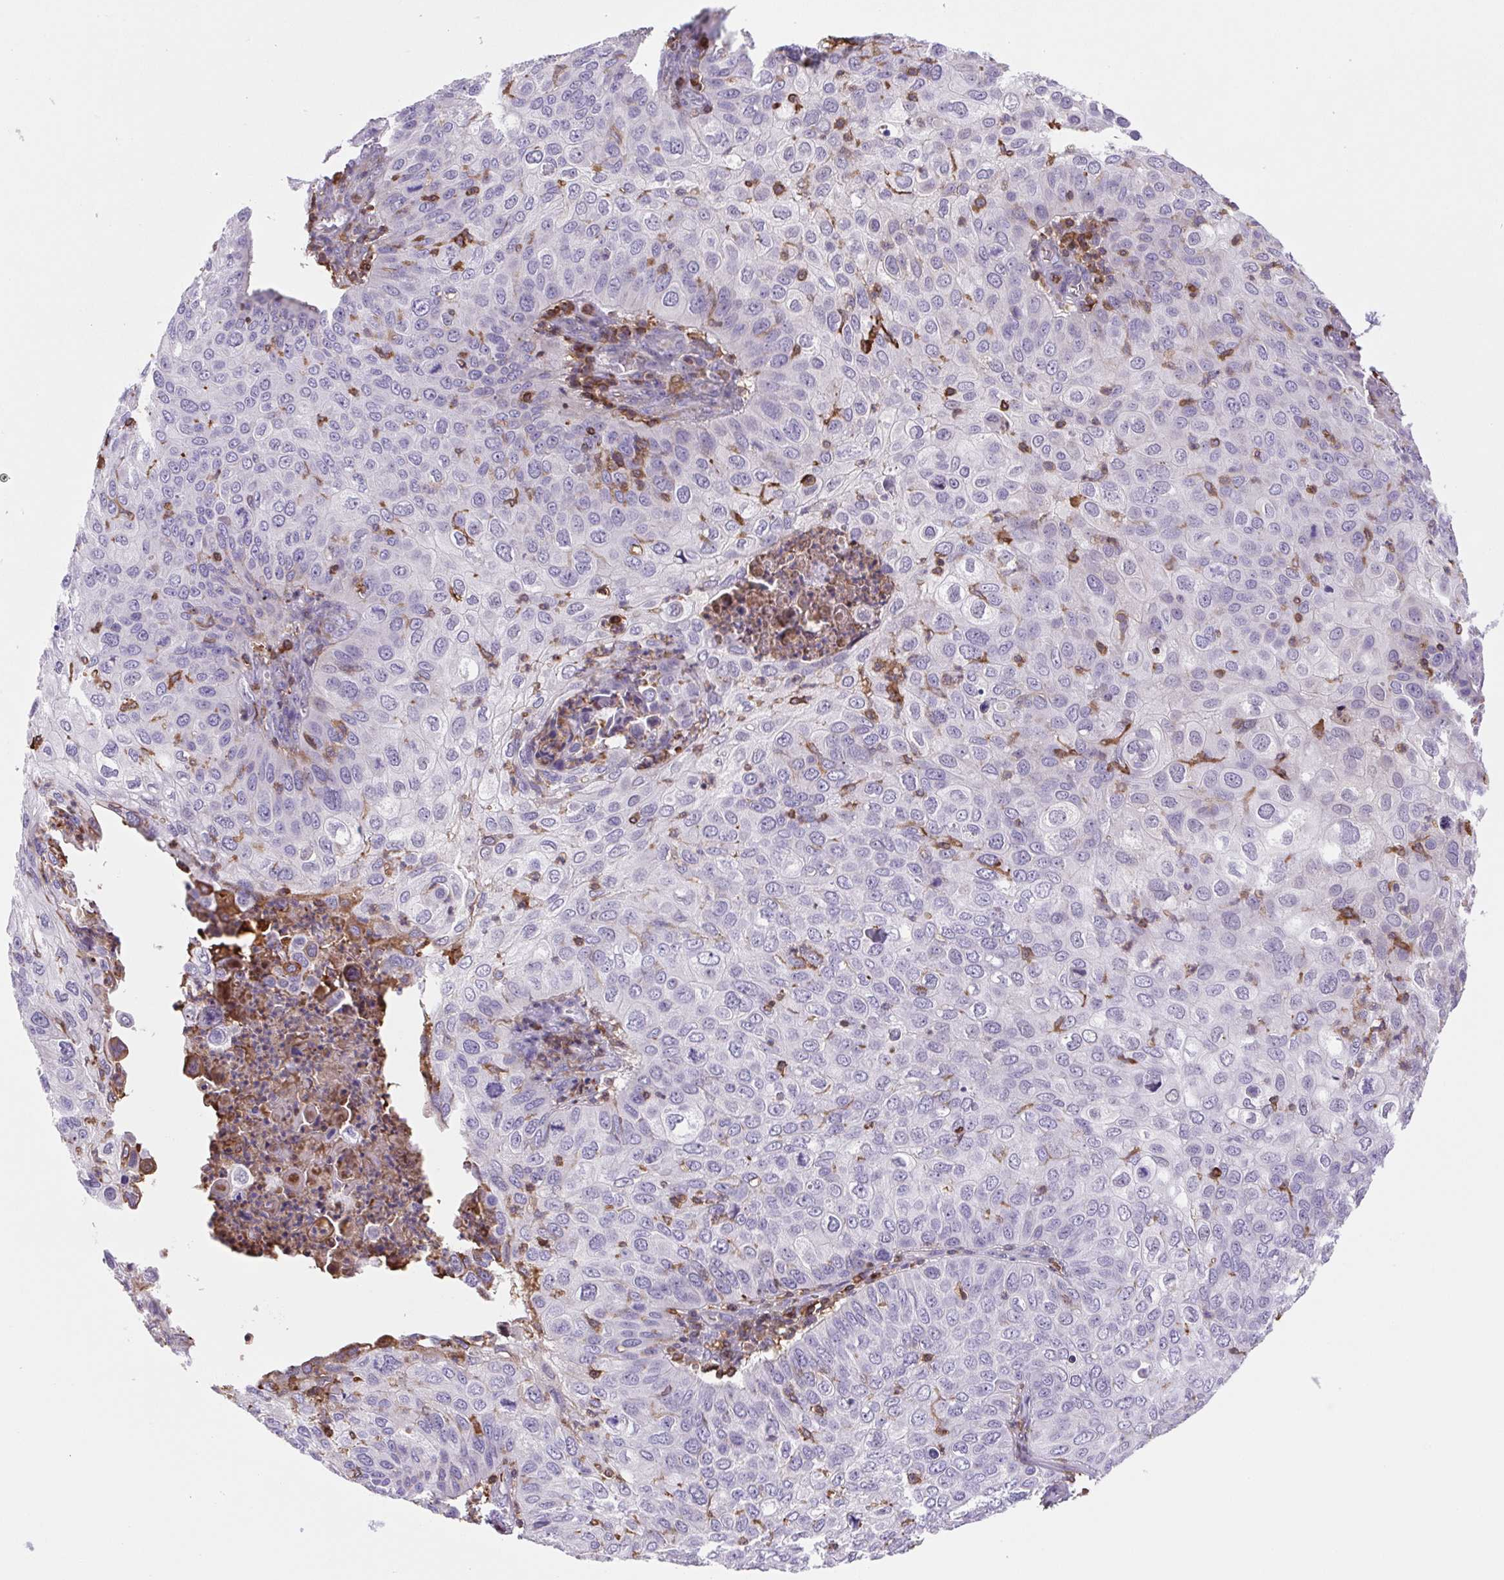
{"staining": {"intensity": "negative", "quantity": "none", "location": "none"}, "tissue": "skin cancer", "cell_type": "Tumor cells", "image_type": "cancer", "snomed": [{"axis": "morphology", "description": "Squamous cell carcinoma, NOS"}, {"axis": "topography", "description": "Skin"}], "caption": "Micrograph shows no protein expression in tumor cells of skin cancer tissue.", "gene": "TPRG1", "patient": {"sex": "male", "age": 87}}